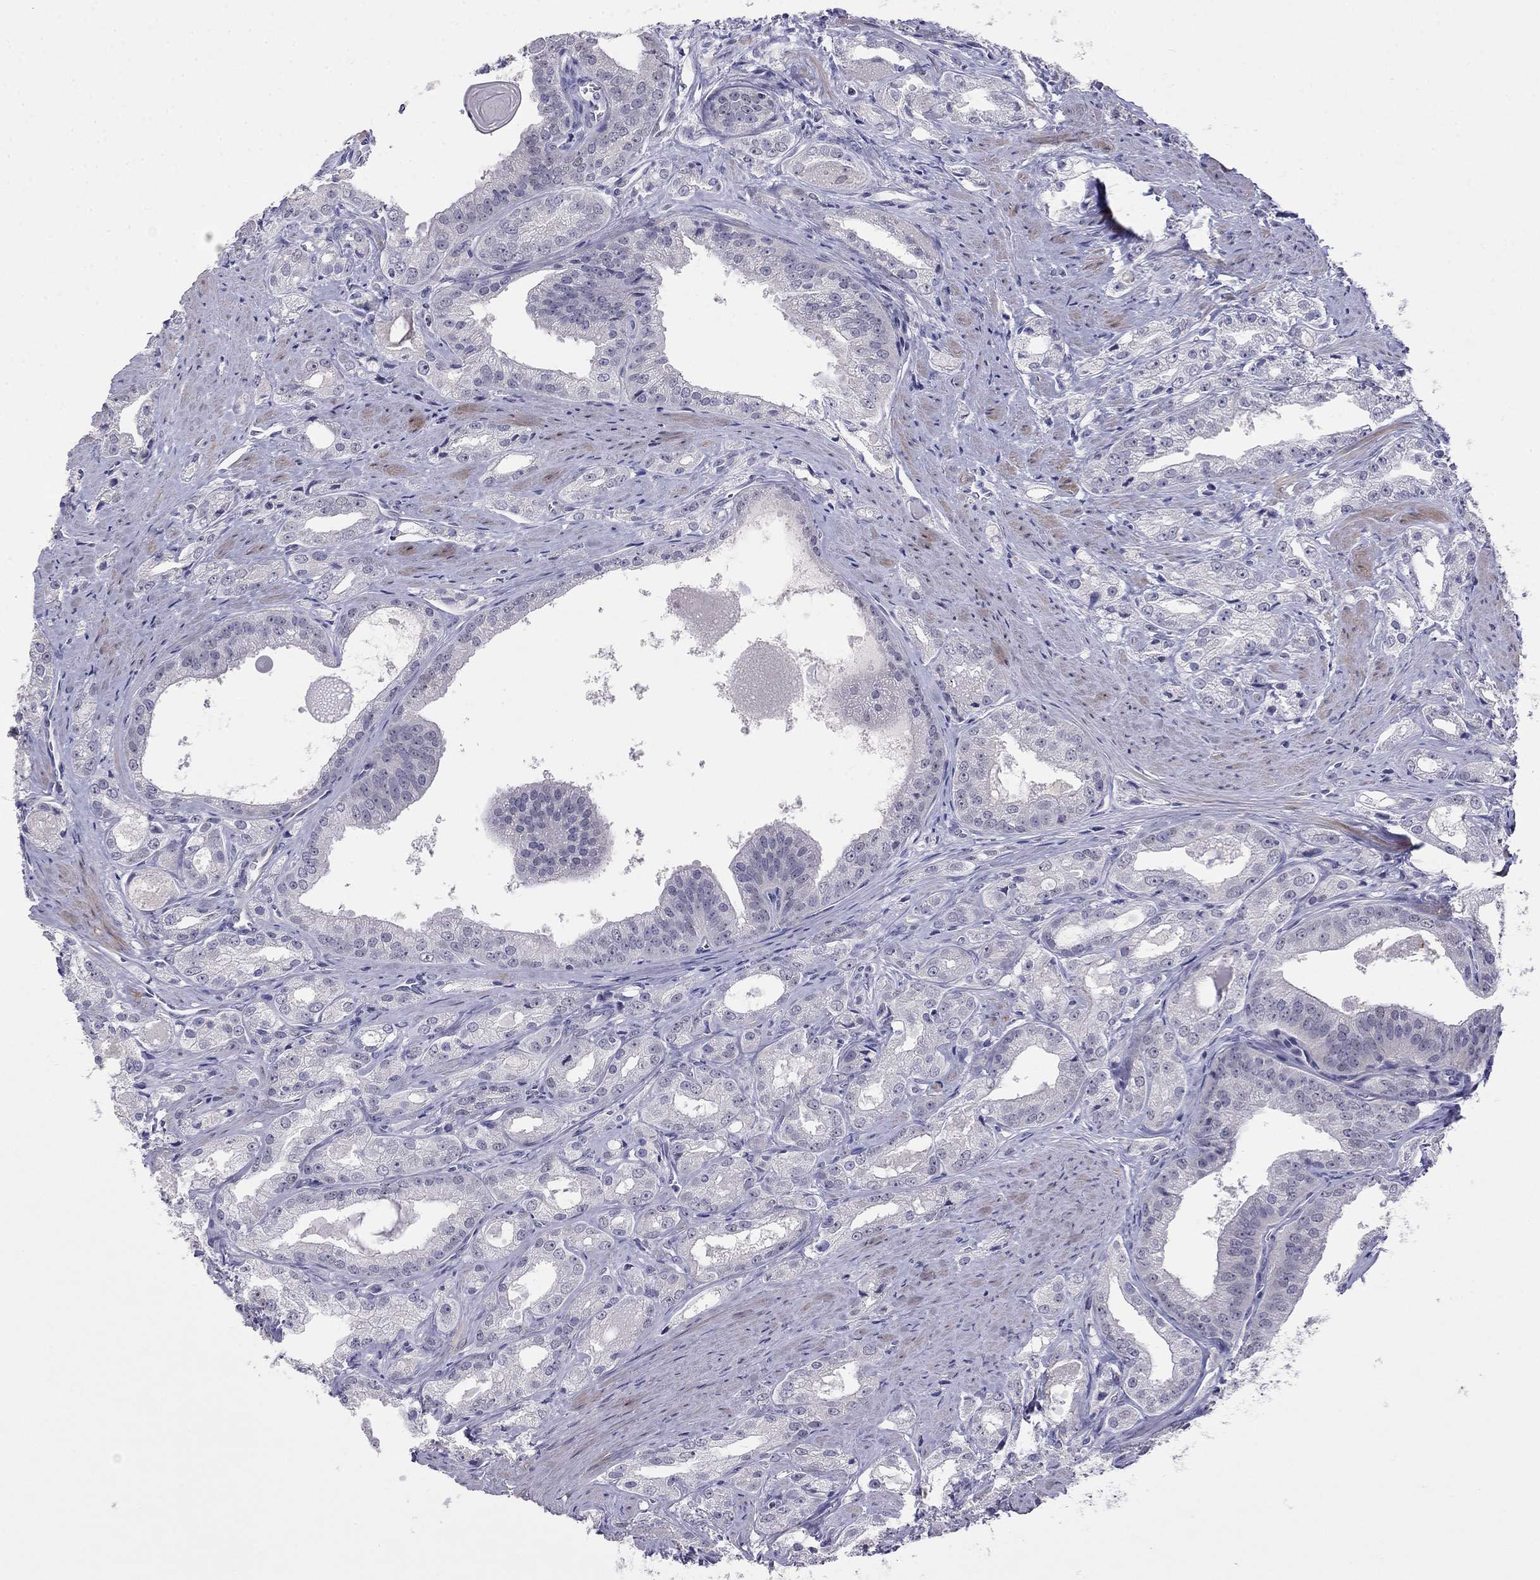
{"staining": {"intensity": "negative", "quantity": "none", "location": "none"}, "tissue": "prostate cancer", "cell_type": "Tumor cells", "image_type": "cancer", "snomed": [{"axis": "morphology", "description": "Adenocarcinoma, NOS"}, {"axis": "morphology", "description": "Adenocarcinoma, High grade"}, {"axis": "topography", "description": "Prostate"}], "caption": "Adenocarcinoma (prostate) stained for a protein using immunohistochemistry (IHC) exhibits no expression tumor cells.", "gene": "LRRC39", "patient": {"sex": "male", "age": 70}}